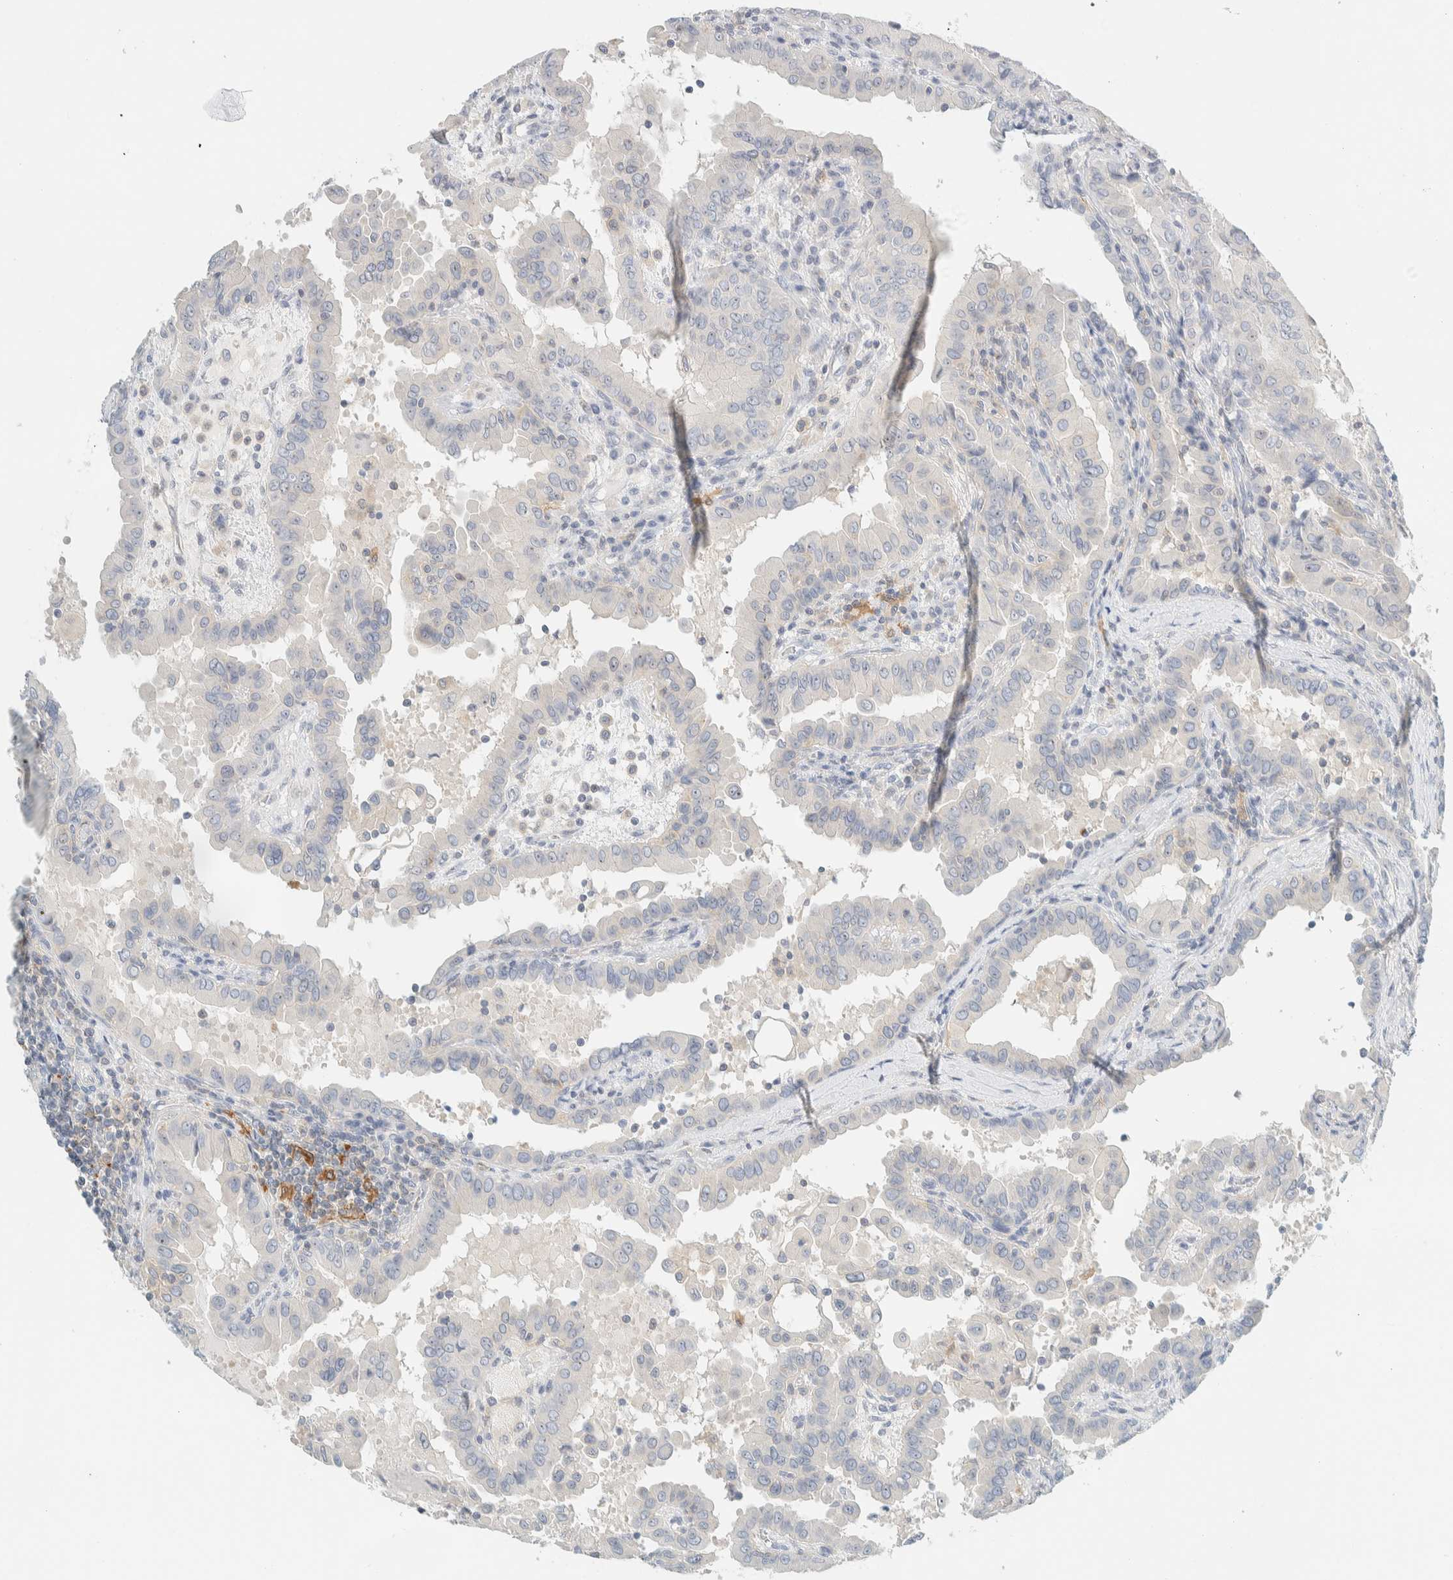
{"staining": {"intensity": "negative", "quantity": "none", "location": "none"}, "tissue": "thyroid cancer", "cell_type": "Tumor cells", "image_type": "cancer", "snomed": [{"axis": "morphology", "description": "Papillary adenocarcinoma, NOS"}, {"axis": "topography", "description": "Thyroid gland"}], "caption": "Immunohistochemical staining of human thyroid cancer (papillary adenocarcinoma) shows no significant positivity in tumor cells.", "gene": "NDE1", "patient": {"sex": "male", "age": 33}}